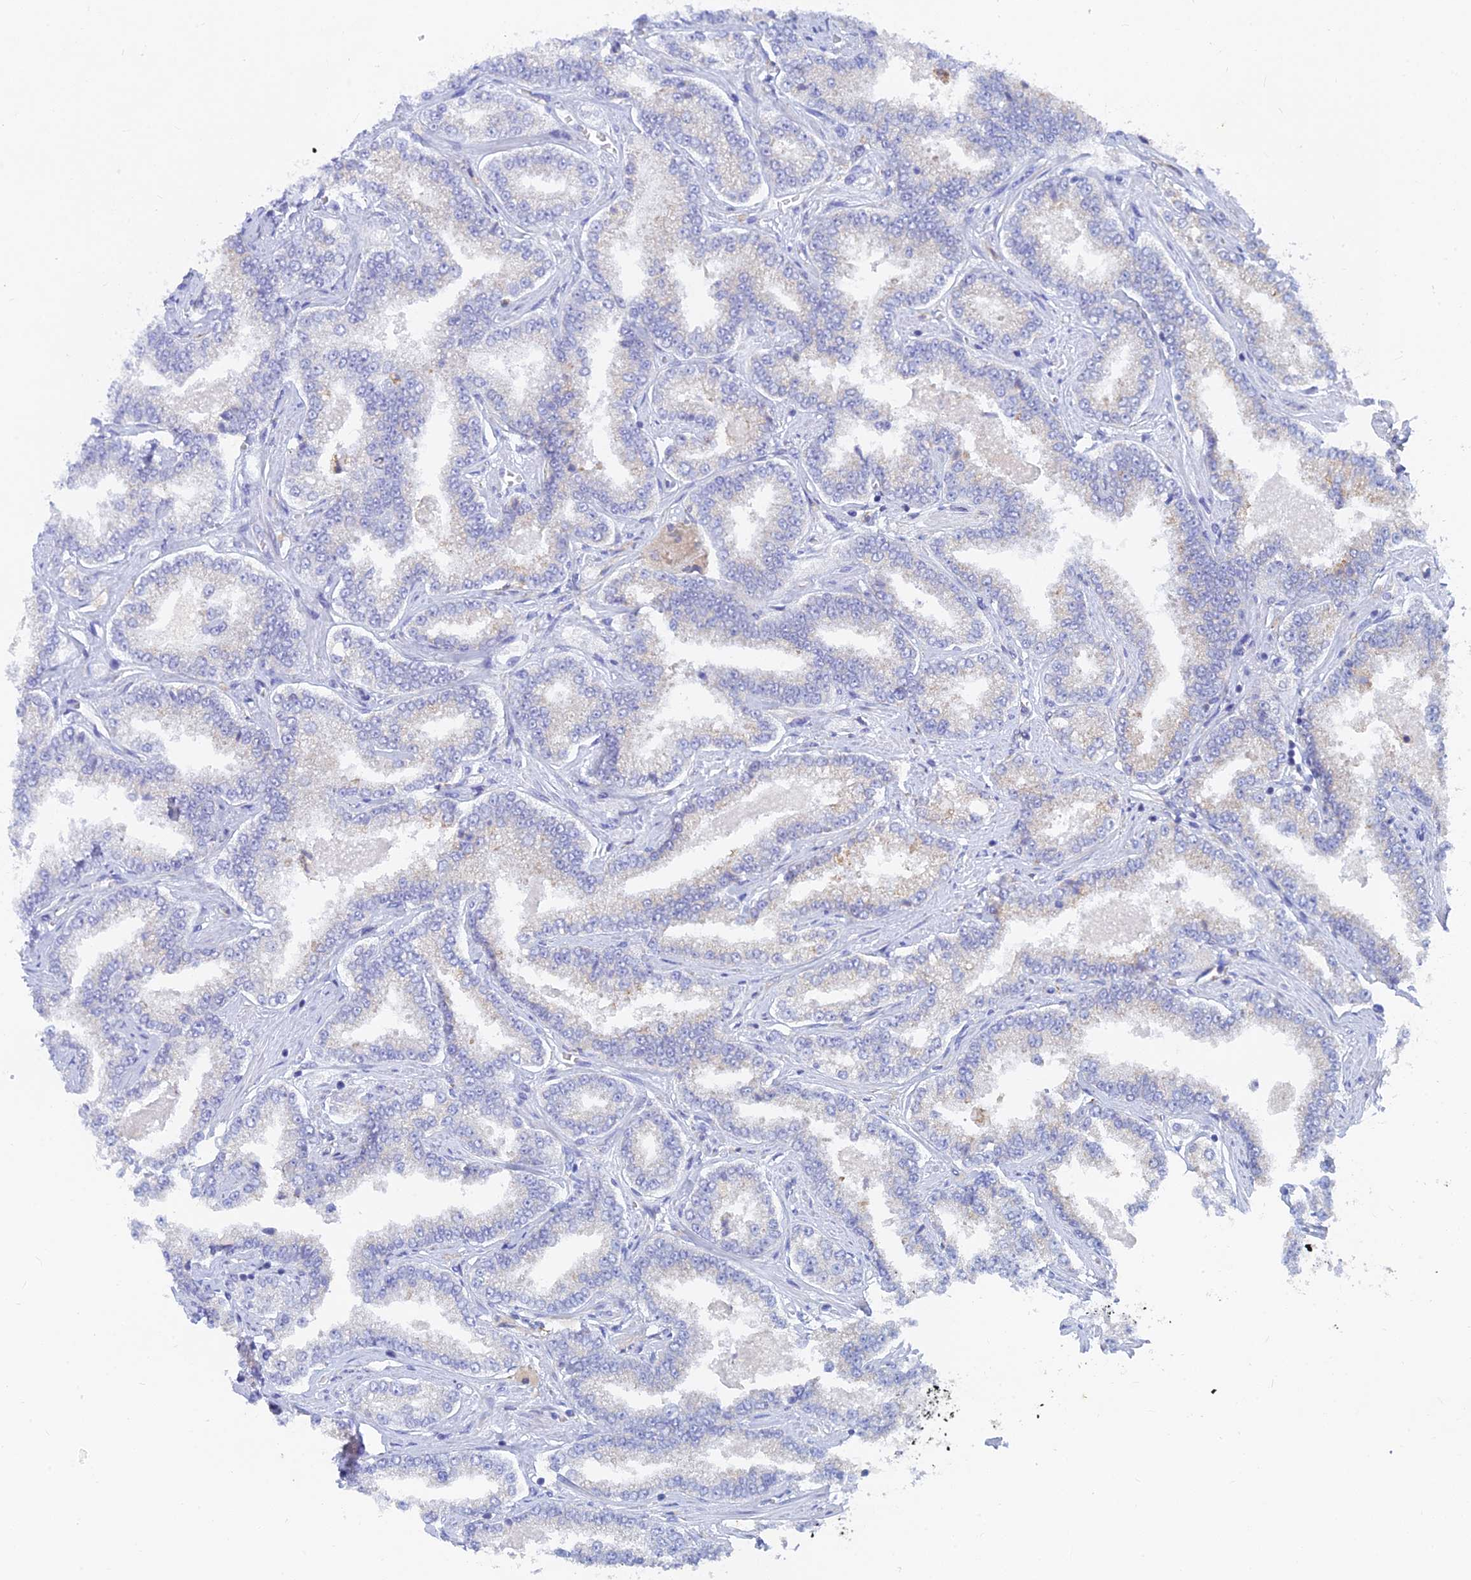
{"staining": {"intensity": "negative", "quantity": "none", "location": "none"}, "tissue": "prostate cancer", "cell_type": "Tumor cells", "image_type": "cancer", "snomed": [{"axis": "morphology", "description": "Normal tissue, NOS"}, {"axis": "morphology", "description": "Adenocarcinoma, High grade"}, {"axis": "topography", "description": "Prostate"}], "caption": "Tumor cells are negative for protein expression in human adenocarcinoma (high-grade) (prostate).", "gene": "WDR35", "patient": {"sex": "male", "age": 83}}